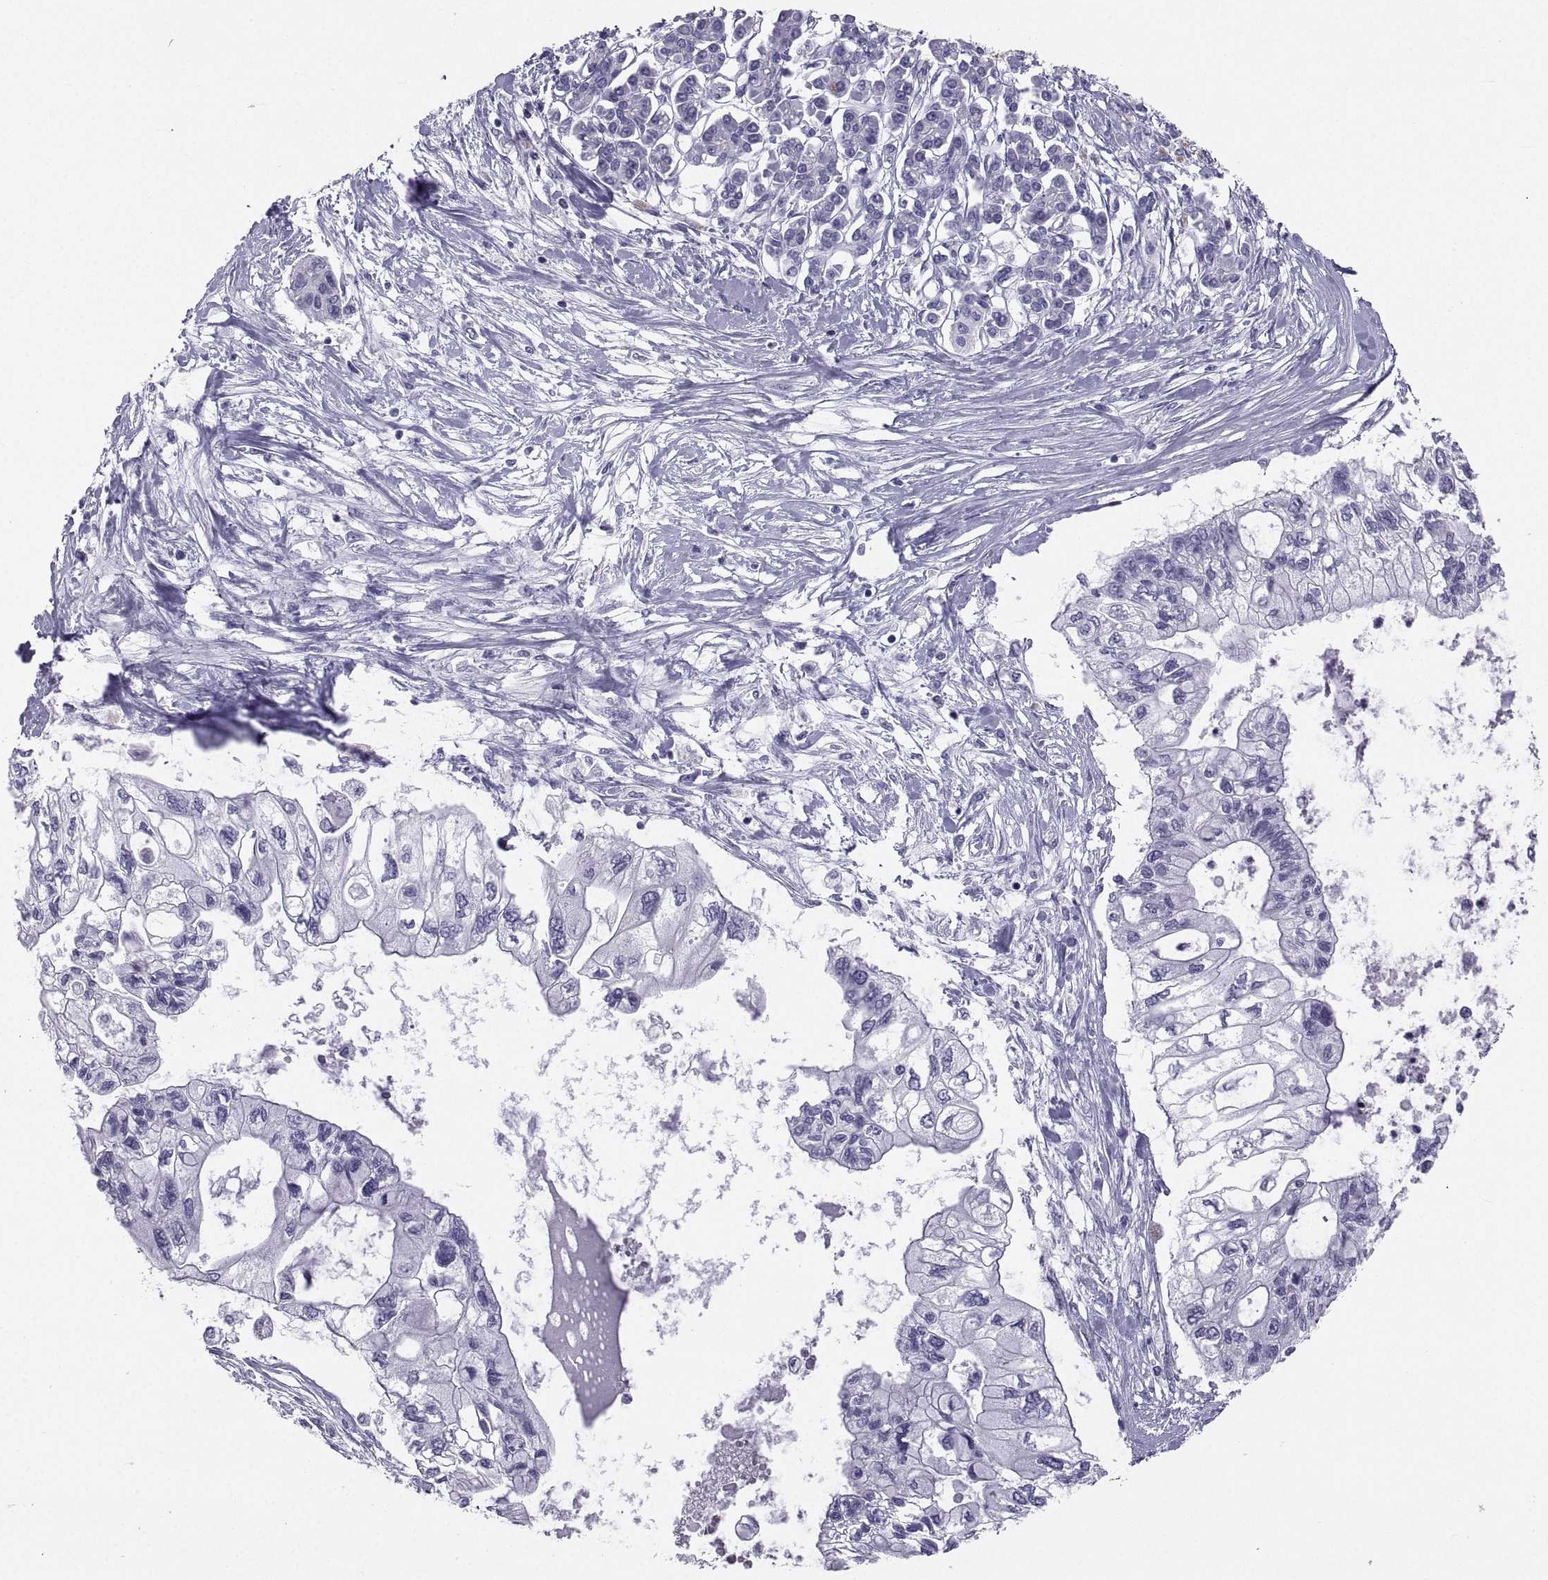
{"staining": {"intensity": "negative", "quantity": "none", "location": "none"}, "tissue": "pancreatic cancer", "cell_type": "Tumor cells", "image_type": "cancer", "snomed": [{"axis": "morphology", "description": "Adenocarcinoma, NOS"}, {"axis": "topography", "description": "Pancreas"}], "caption": "IHC of pancreatic cancer (adenocarcinoma) exhibits no positivity in tumor cells. The staining was performed using DAB to visualize the protein expression in brown, while the nuclei were stained in blue with hematoxylin (Magnification: 20x).", "gene": "PCSK1N", "patient": {"sex": "female", "age": 77}}